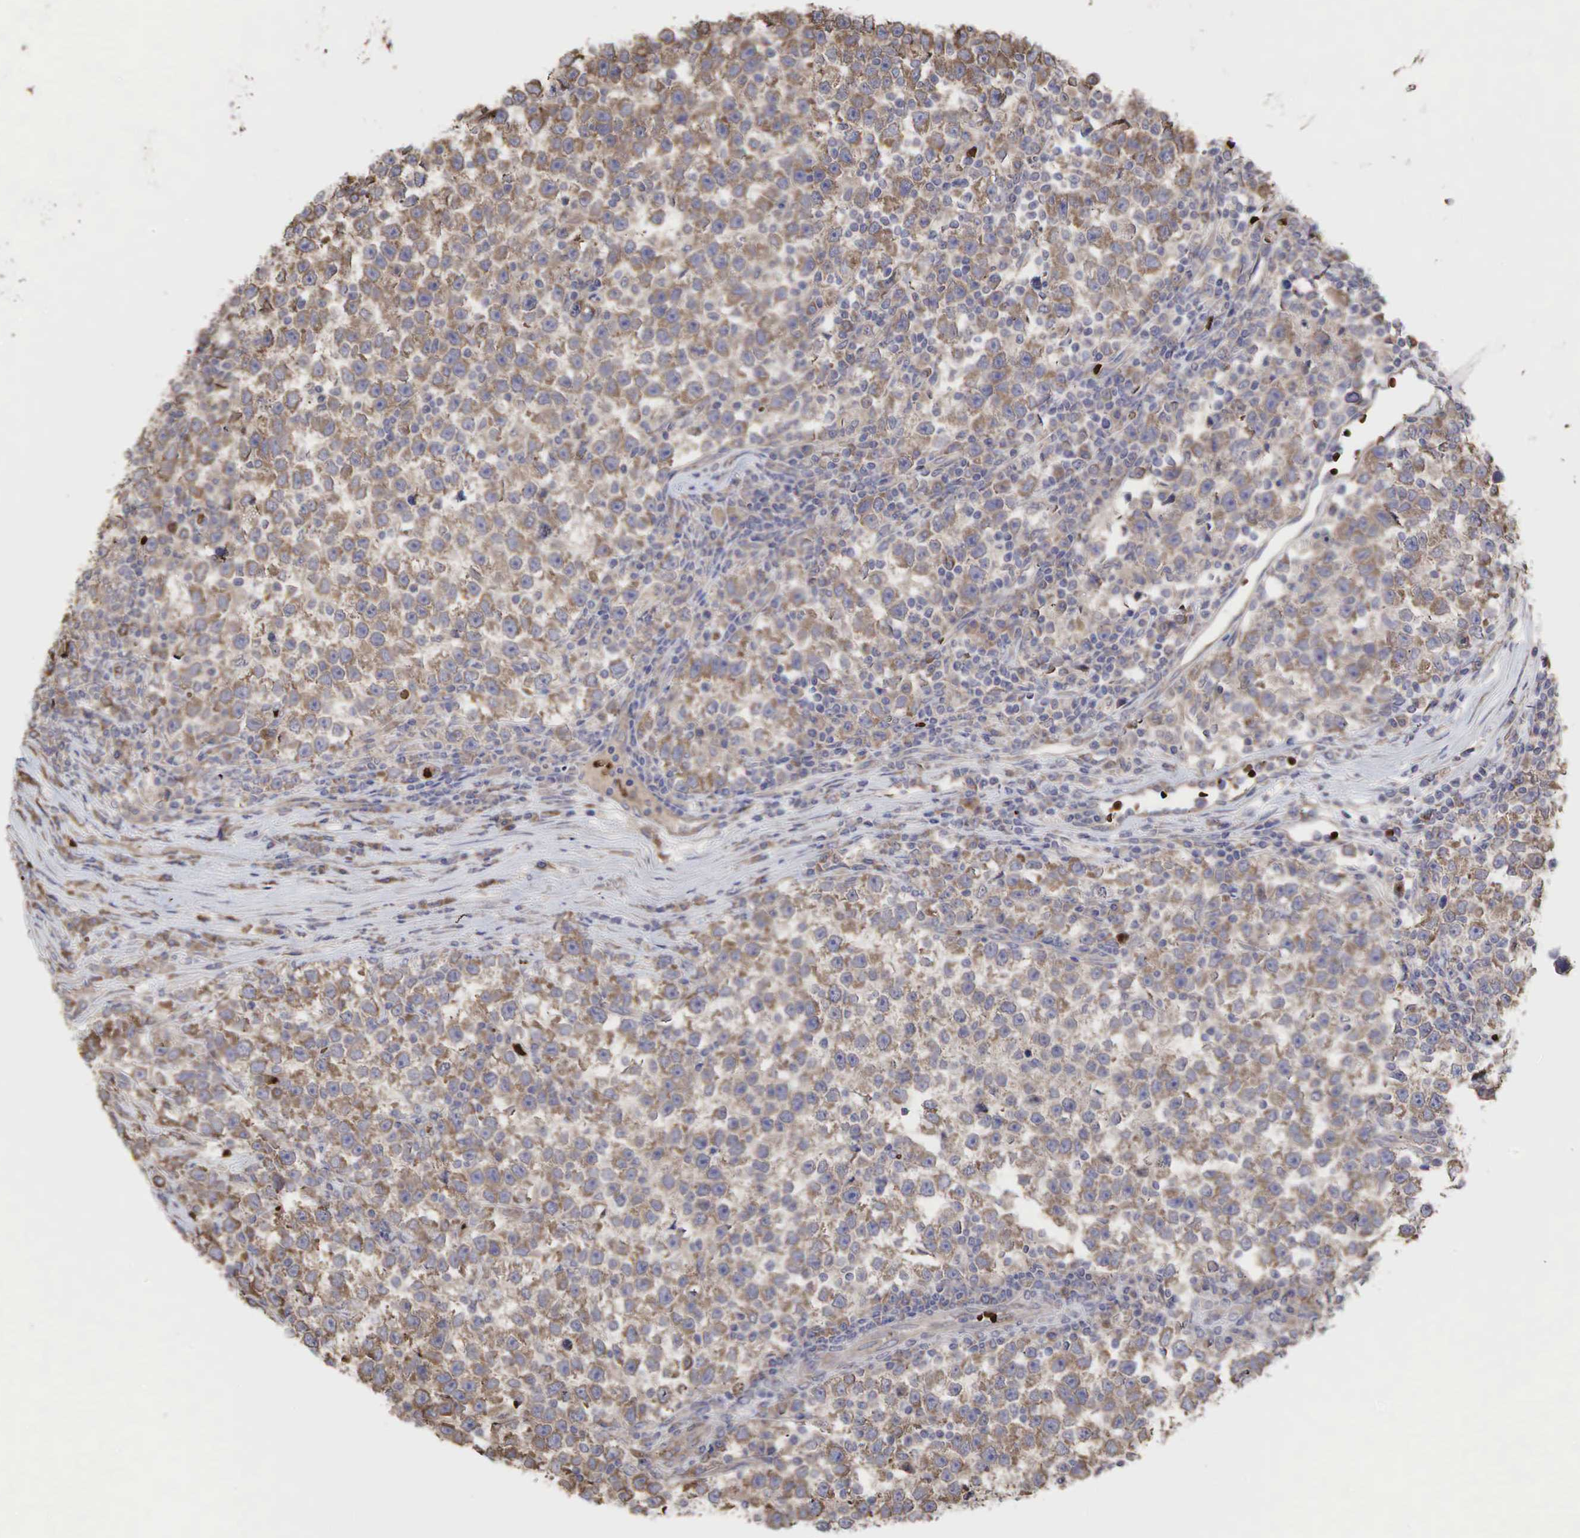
{"staining": {"intensity": "weak", "quantity": ">75%", "location": "cytoplasmic/membranous"}, "tissue": "testis cancer", "cell_type": "Tumor cells", "image_type": "cancer", "snomed": [{"axis": "morphology", "description": "Seminoma, NOS"}, {"axis": "topography", "description": "Testis"}], "caption": "Immunohistochemical staining of human seminoma (testis) shows low levels of weak cytoplasmic/membranous expression in about >75% of tumor cells. The staining is performed using DAB (3,3'-diaminobenzidine) brown chromogen to label protein expression. The nuclei are counter-stained blue using hematoxylin.", "gene": "PABPC5", "patient": {"sex": "male", "age": 43}}